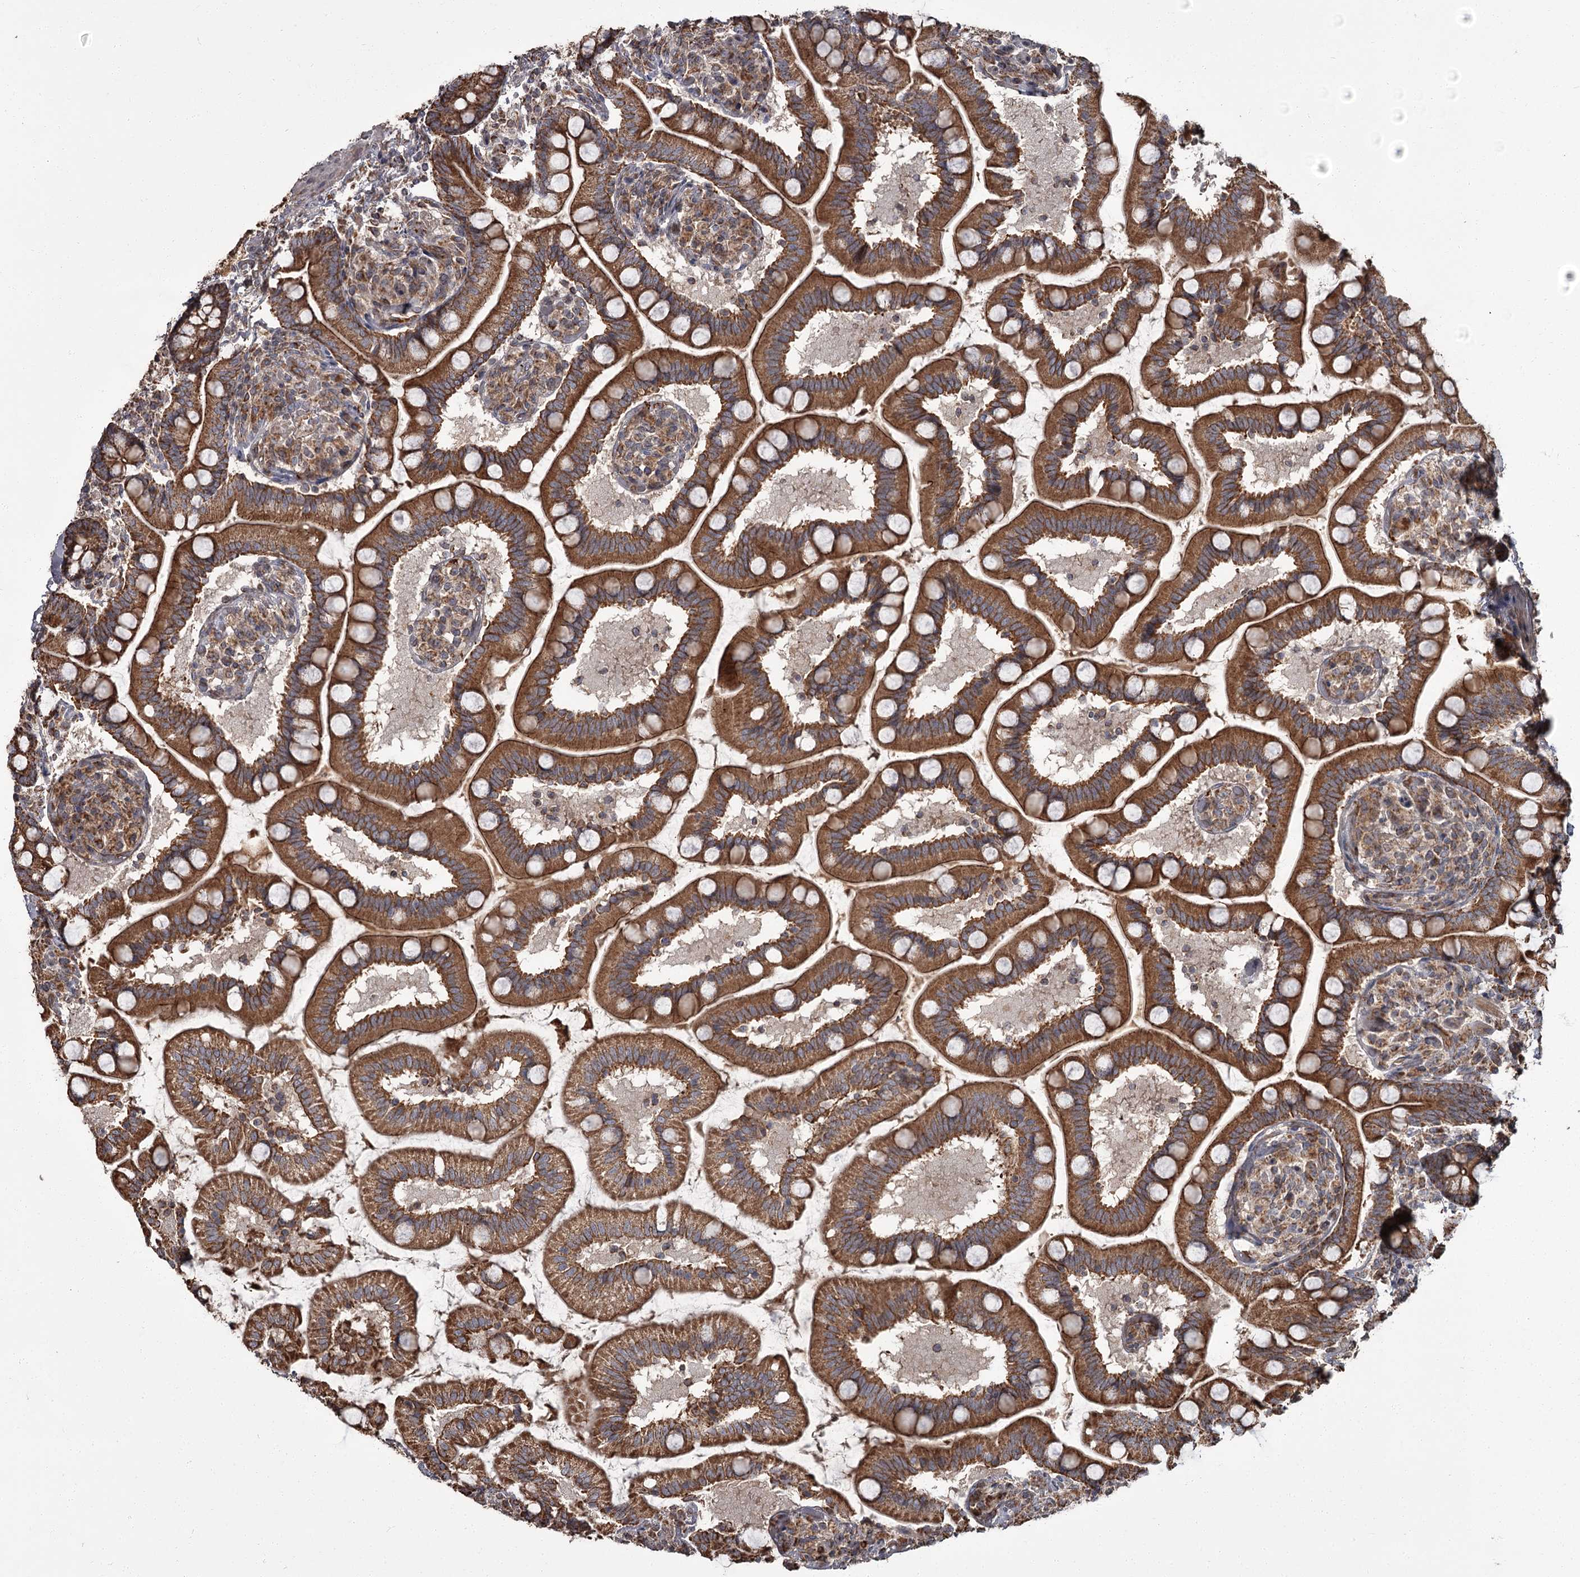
{"staining": {"intensity": "strong", "quantity": ">75%", "location": "cytoplasmic/membranous"}, "tissue": "small intestine", "cell_type": "Glandular cells", "image_type": "normal", "snomed": [{"axis": "morphology", "description": "Normal tissue, NOS"}, {"axis": "topography", "description": "Small intestine"}], "caption": "Immunohistochemical staining of normal human small intestine reveals high levels of strong cytoplasmic/membranous expression in about >75% of glandular cells. The staining is performed using DAB brown chromogen to label protein expression. The nuclei are counter-stained blue using hematoxylin.", "gene": "THAP9", "patient": {"sex": "female", "age": 64}}